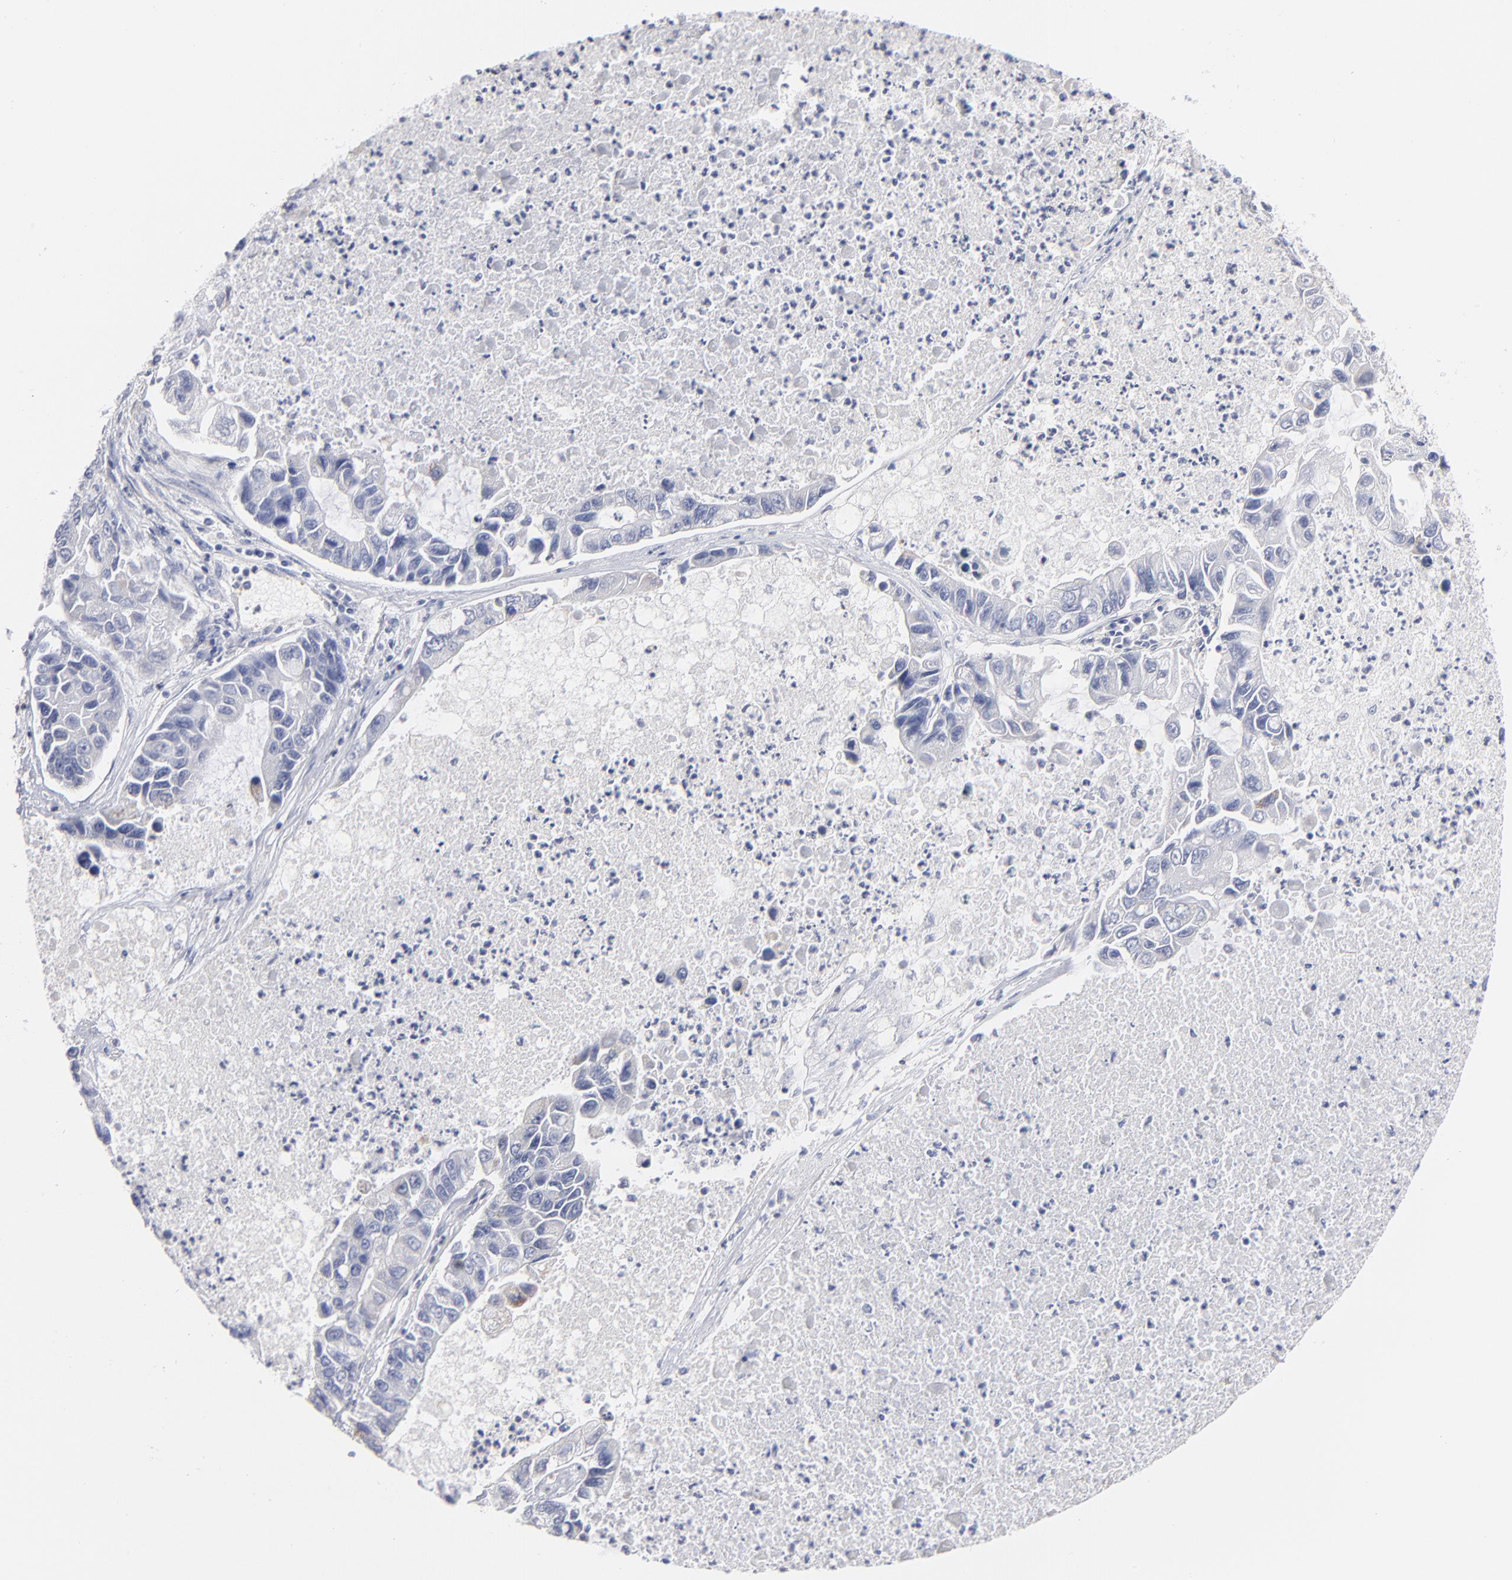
{"staining": {"intensity": "negative", "quantity": "none", "location": "none"}, "tissue": "lung cancer", "cell_type": "Tumor cells", "image_type": "cancer", "snomed": [{"axis": "morphology", "description": "Adenocarcinoma, NOS"}, {"axis": "topography", "description": "Lung"}], "caption": "Tumor cells are negative for protein expression in human lung adenocarcinoma. The staining is performed using DAB brown chromogen with nuclei counter-stained in using hematoxylin.", "gene": "TST", "patient": {"sex": "female", "age": 51}}